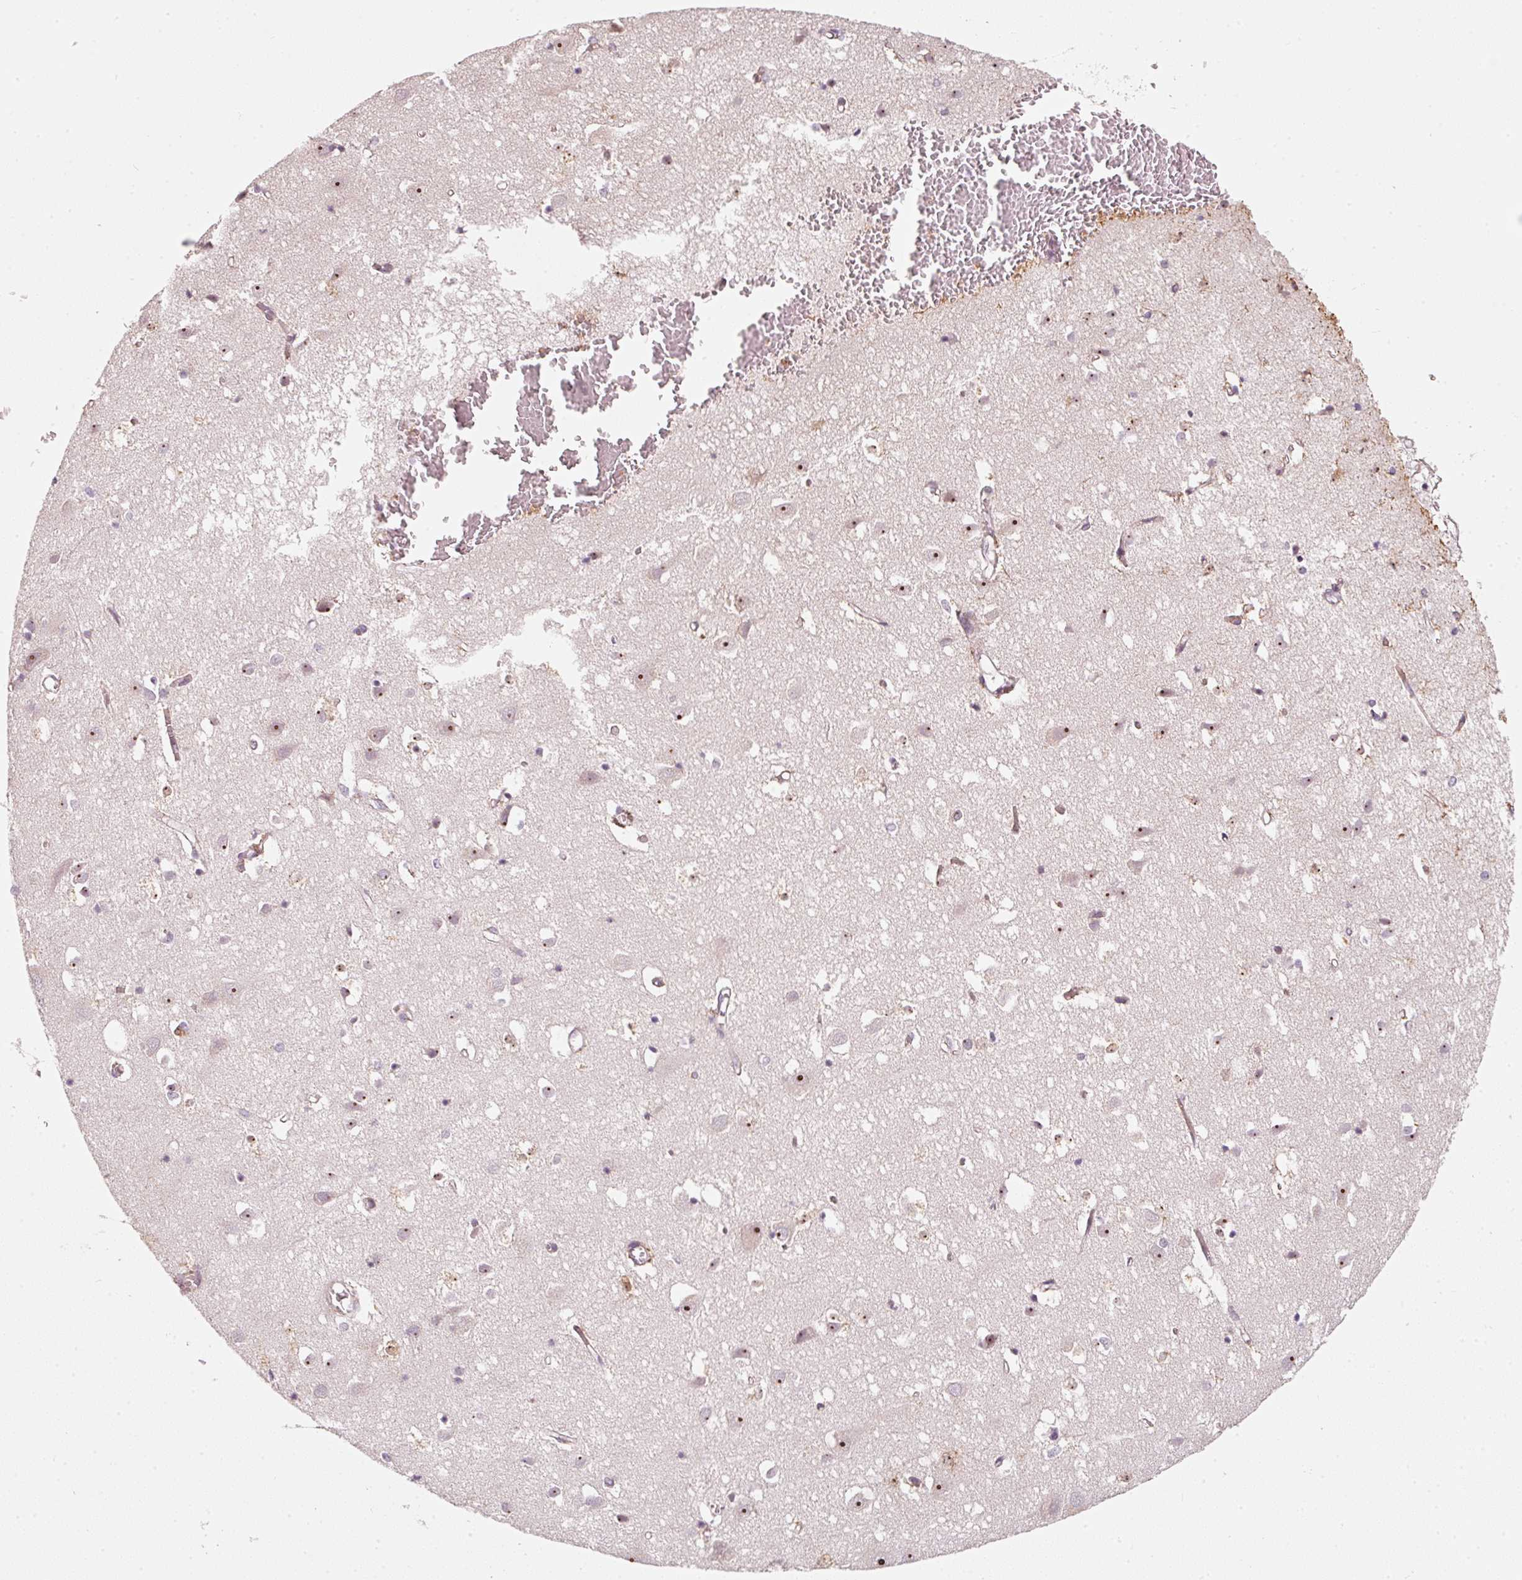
{"staining": {"intensity": "weak", "quantity": "25%-75%", "location": "nuclear"}, "tissue": "cerebral cortex", "cell_type": "Endothelial cells", "image_type": "normal", "snomed": [{"axis": "morphology", "description": "Normal tissue, NOS"}, {"axis": "topography", "description": "Cerebral cortex"}], "caption": "A photomicrograph showing weak nuclear positivity in approximately 25%-75% of endothelial cells in benign cerebral cortex, as visualized by brown immunohistochemical staining.", "gene": "MXRA8", "patient": {"sex": "male", "age": 70}}